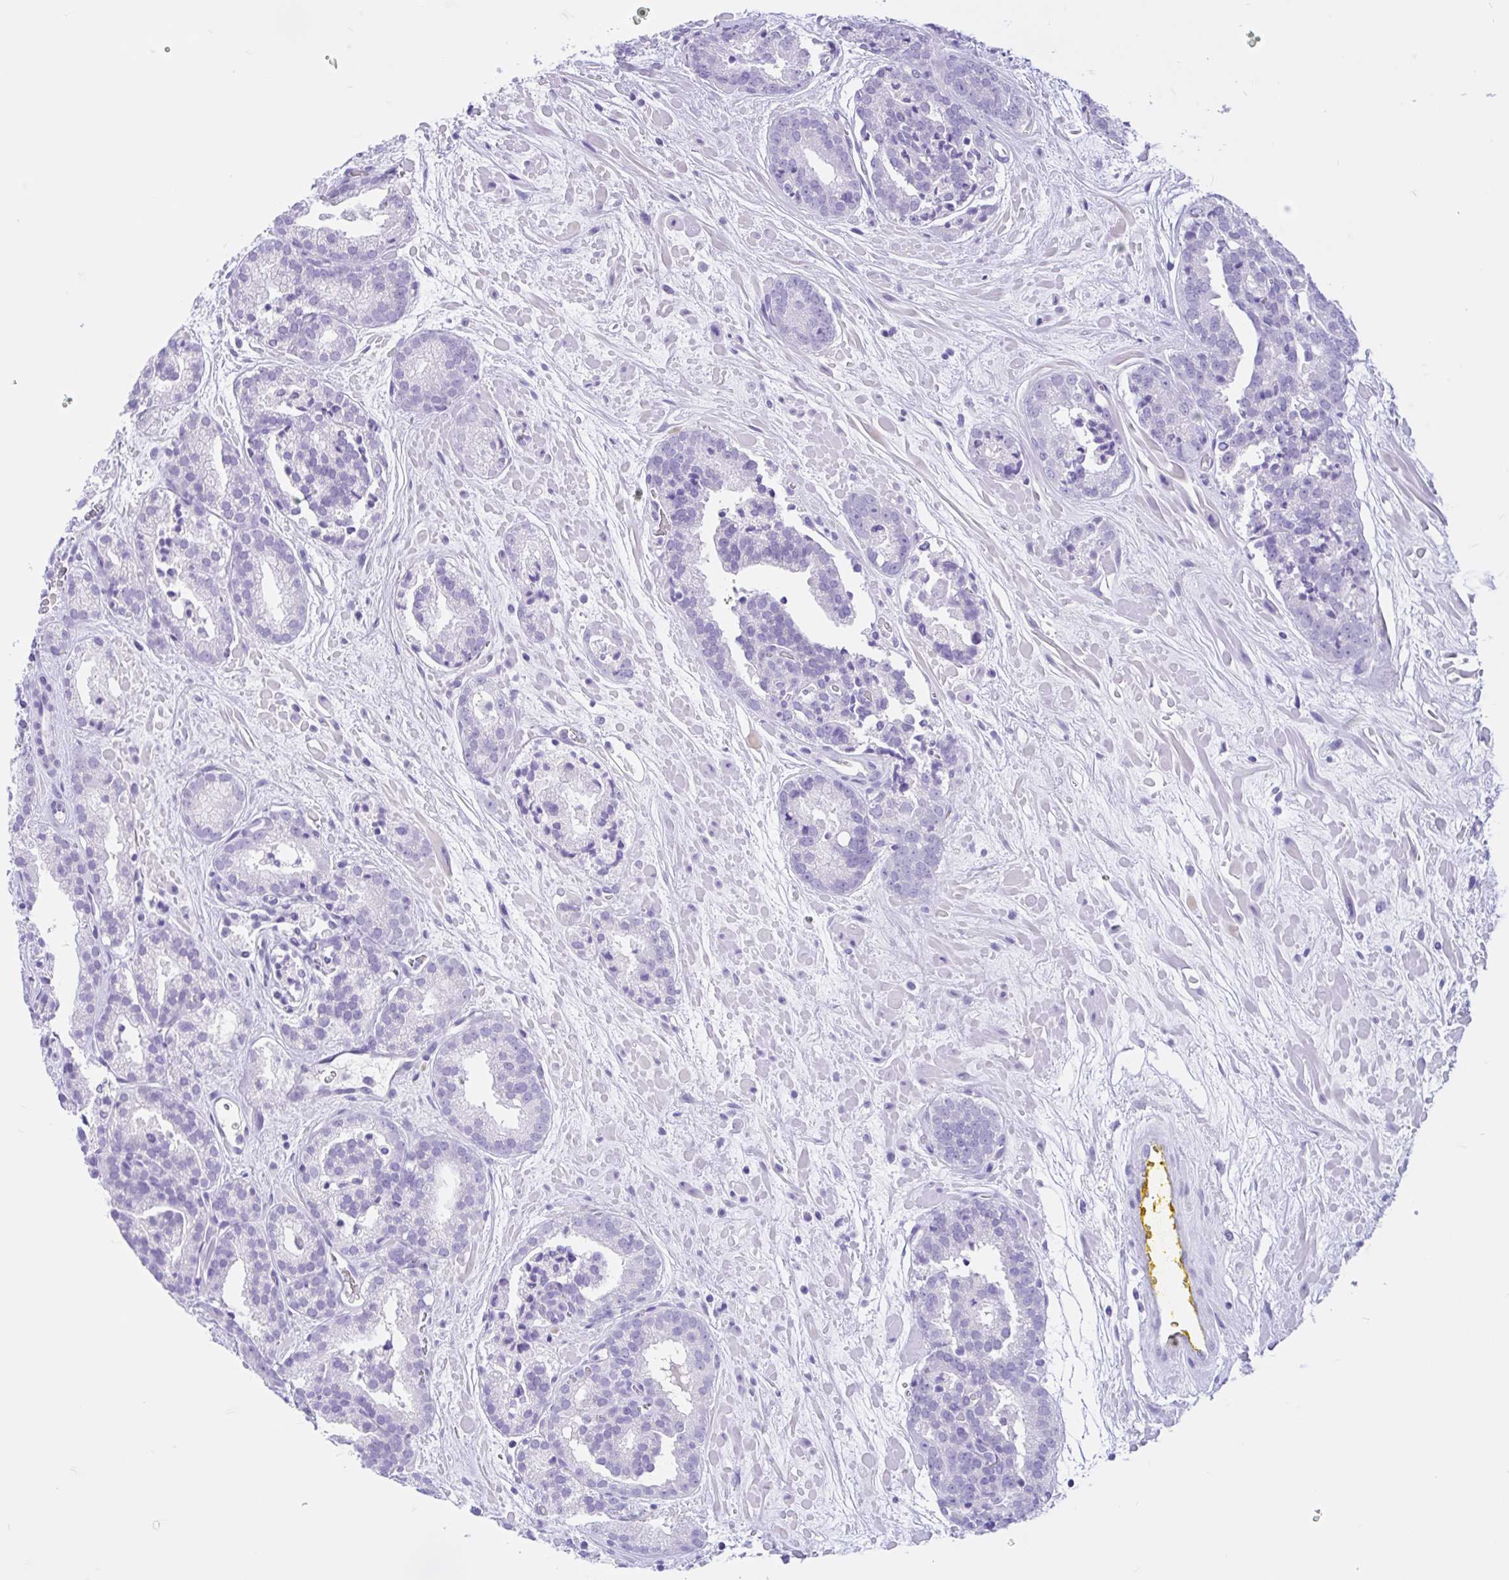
{"staining": {"intensity": "negative", "quantity": "none", "location": "none"}, "tissue": "prostate cancer", "cell_type": "Tumor cells", "image_type": "cancer", "snomed": [{"axis": "morphology", "description": "Adenocarcinoma, High grade"}, {"axis": "topography", "description": "Prostate"}], "caption": "This is an immunohistochemistry (IHC) image of human prostate cancer (adenocarcinoma (high-grade)). There is no positivity in tumor cells.", "gene": "ZNF319", "patient": {"sex": "male", "age": 66}}